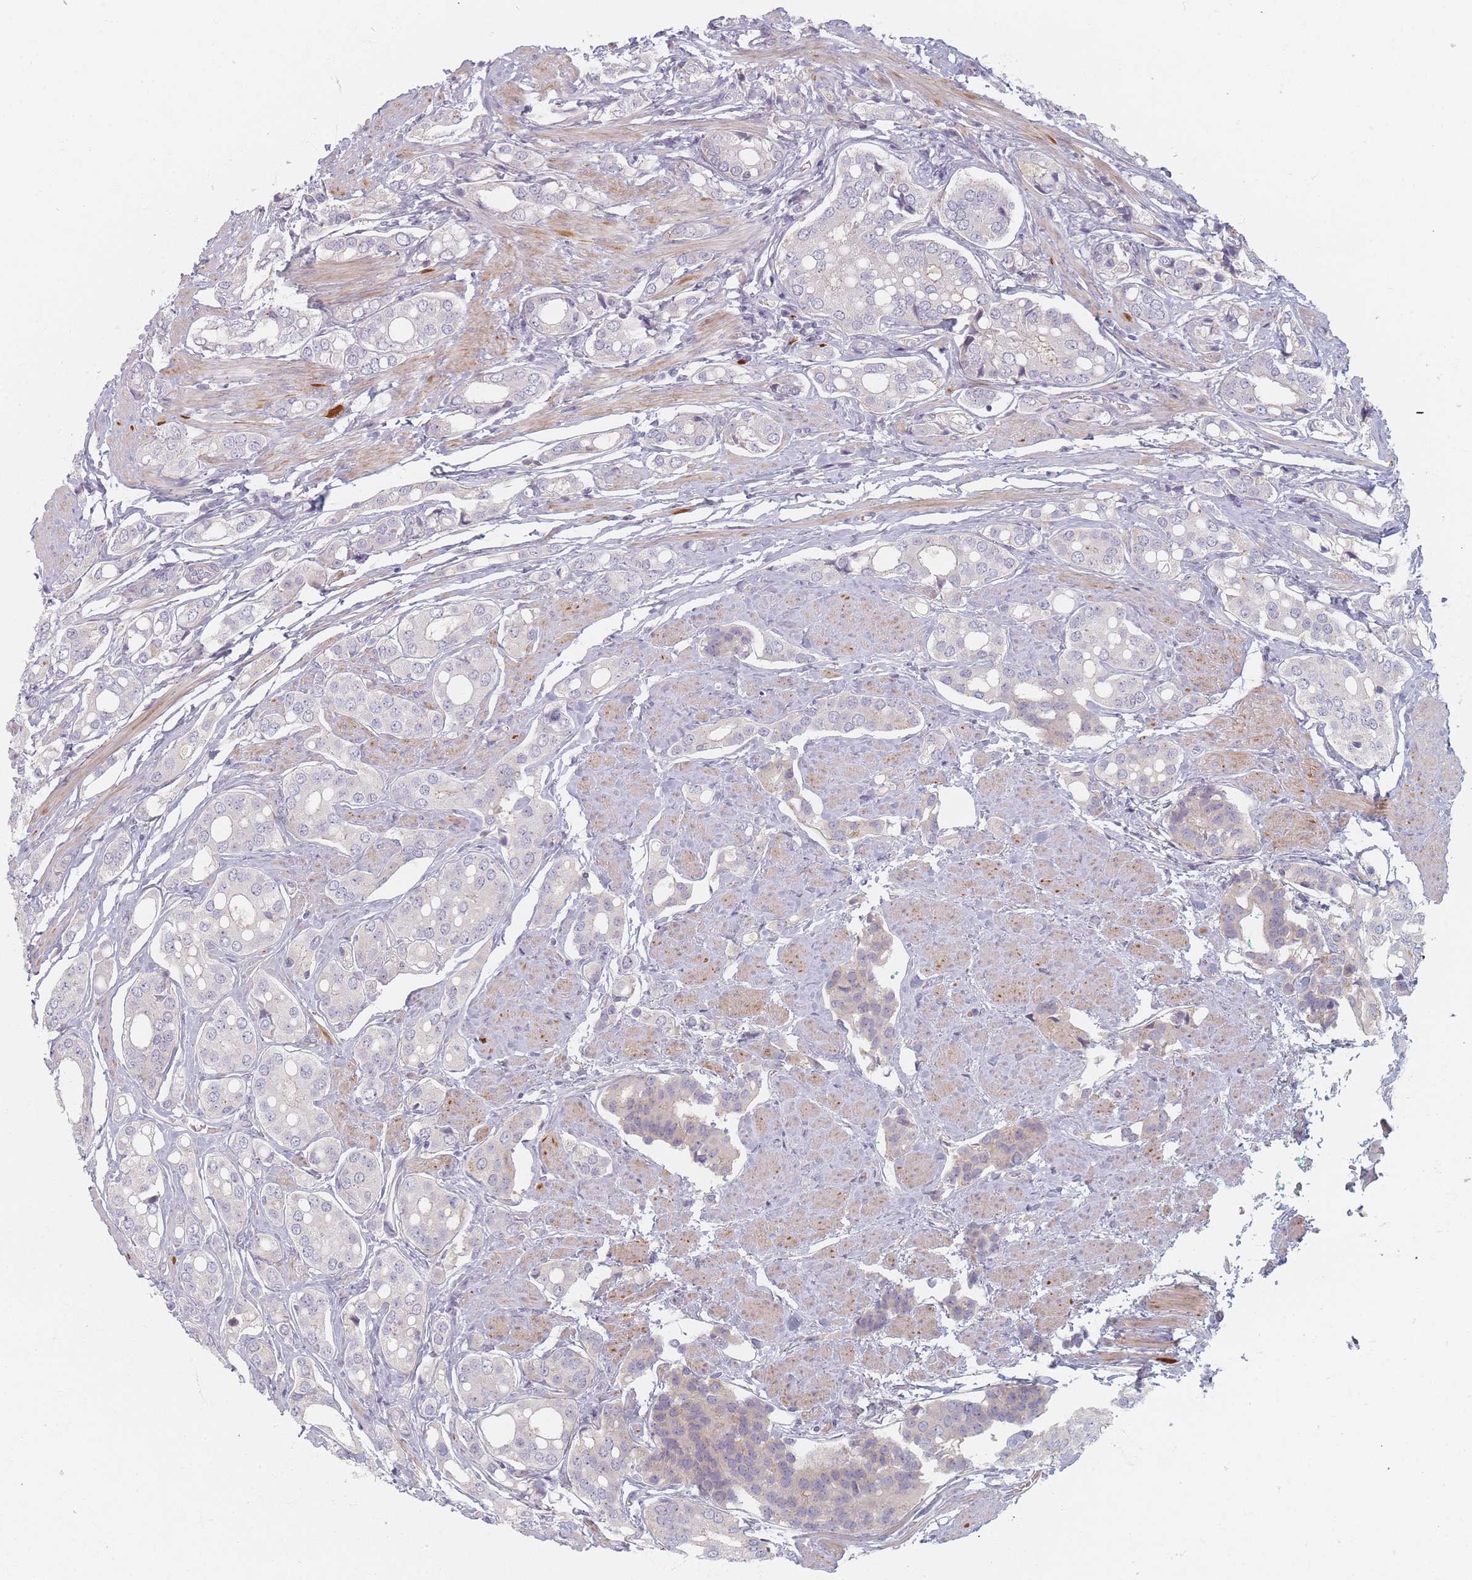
{"staining": {"intensity": "negative", "quantity": "none", "location": "none"}, "tissue": "prostate cancer", "cell_type": "Tumor cells", "image_type": "cancer", "snomed": [{"axis": "morphology", "description": "Adenocarcinoma, High grade"}, {"axis": "topography", "description": "Prostate"}], "caption": "Prostate adenocarcinoma (high-grade) was stained to show a protein in brown. There is no significant expression in tumor cells.", "gene": "TMOD1", "patient": {"sex": "male", "age": 71}}